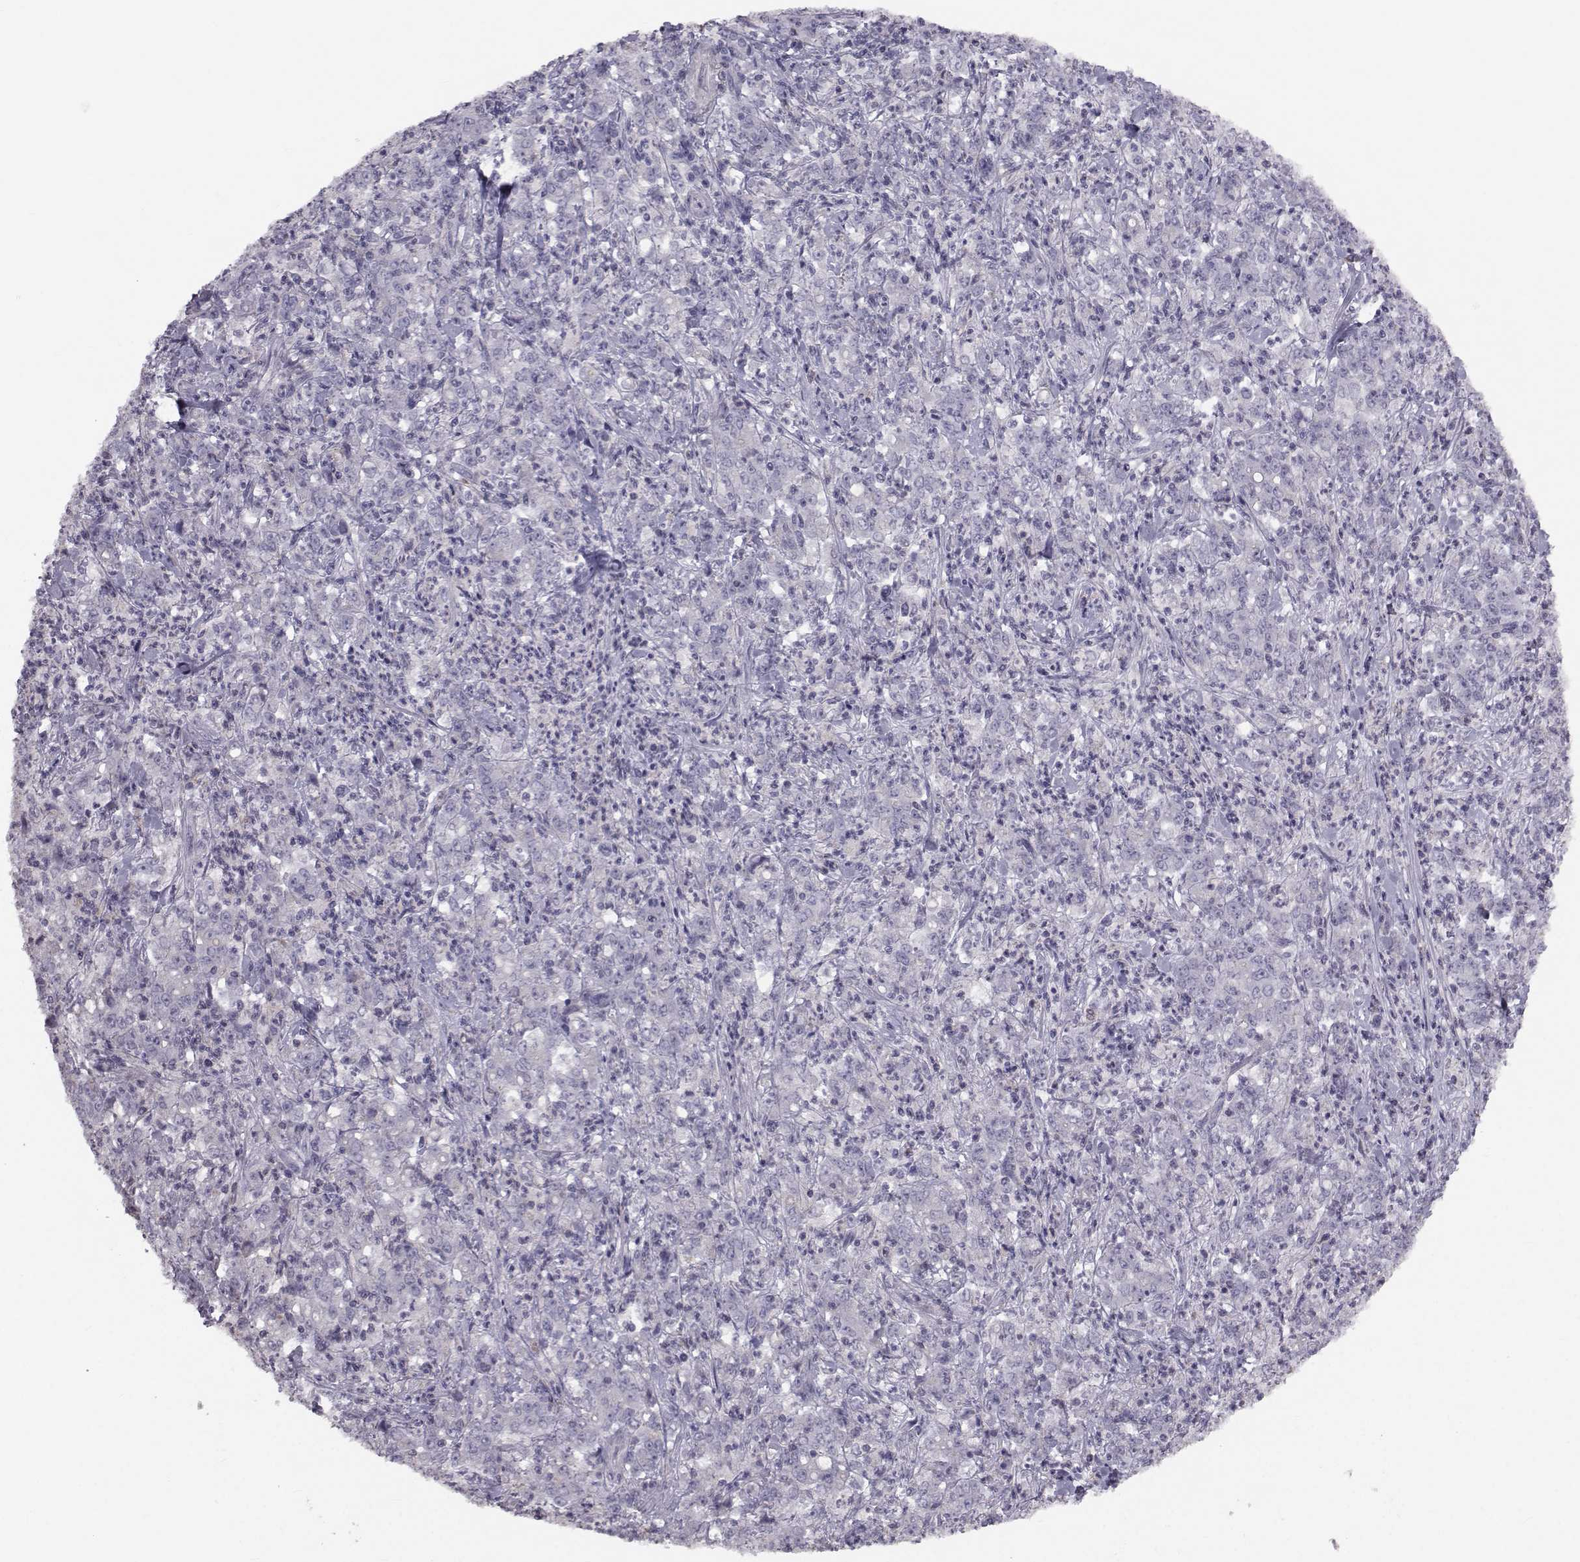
{"staining": {"intensity": "negative", "quantity": "none", "location": "none"}, "tissue": "stomach cancer", "cell_type": "Tumor cells", "image_type": "cancer", "snomed": [{"axis": "morphology", "description": "Adenocarcinoma, NOS"}, {"axis": "topography", "description": "Stomach, lower"}], "caption": "An image of human adenocarcinoma (stomach) is negative for staining in tumor cells.", "gene": "GARIN3", "patient": {"sex": "female", "age": 71}}